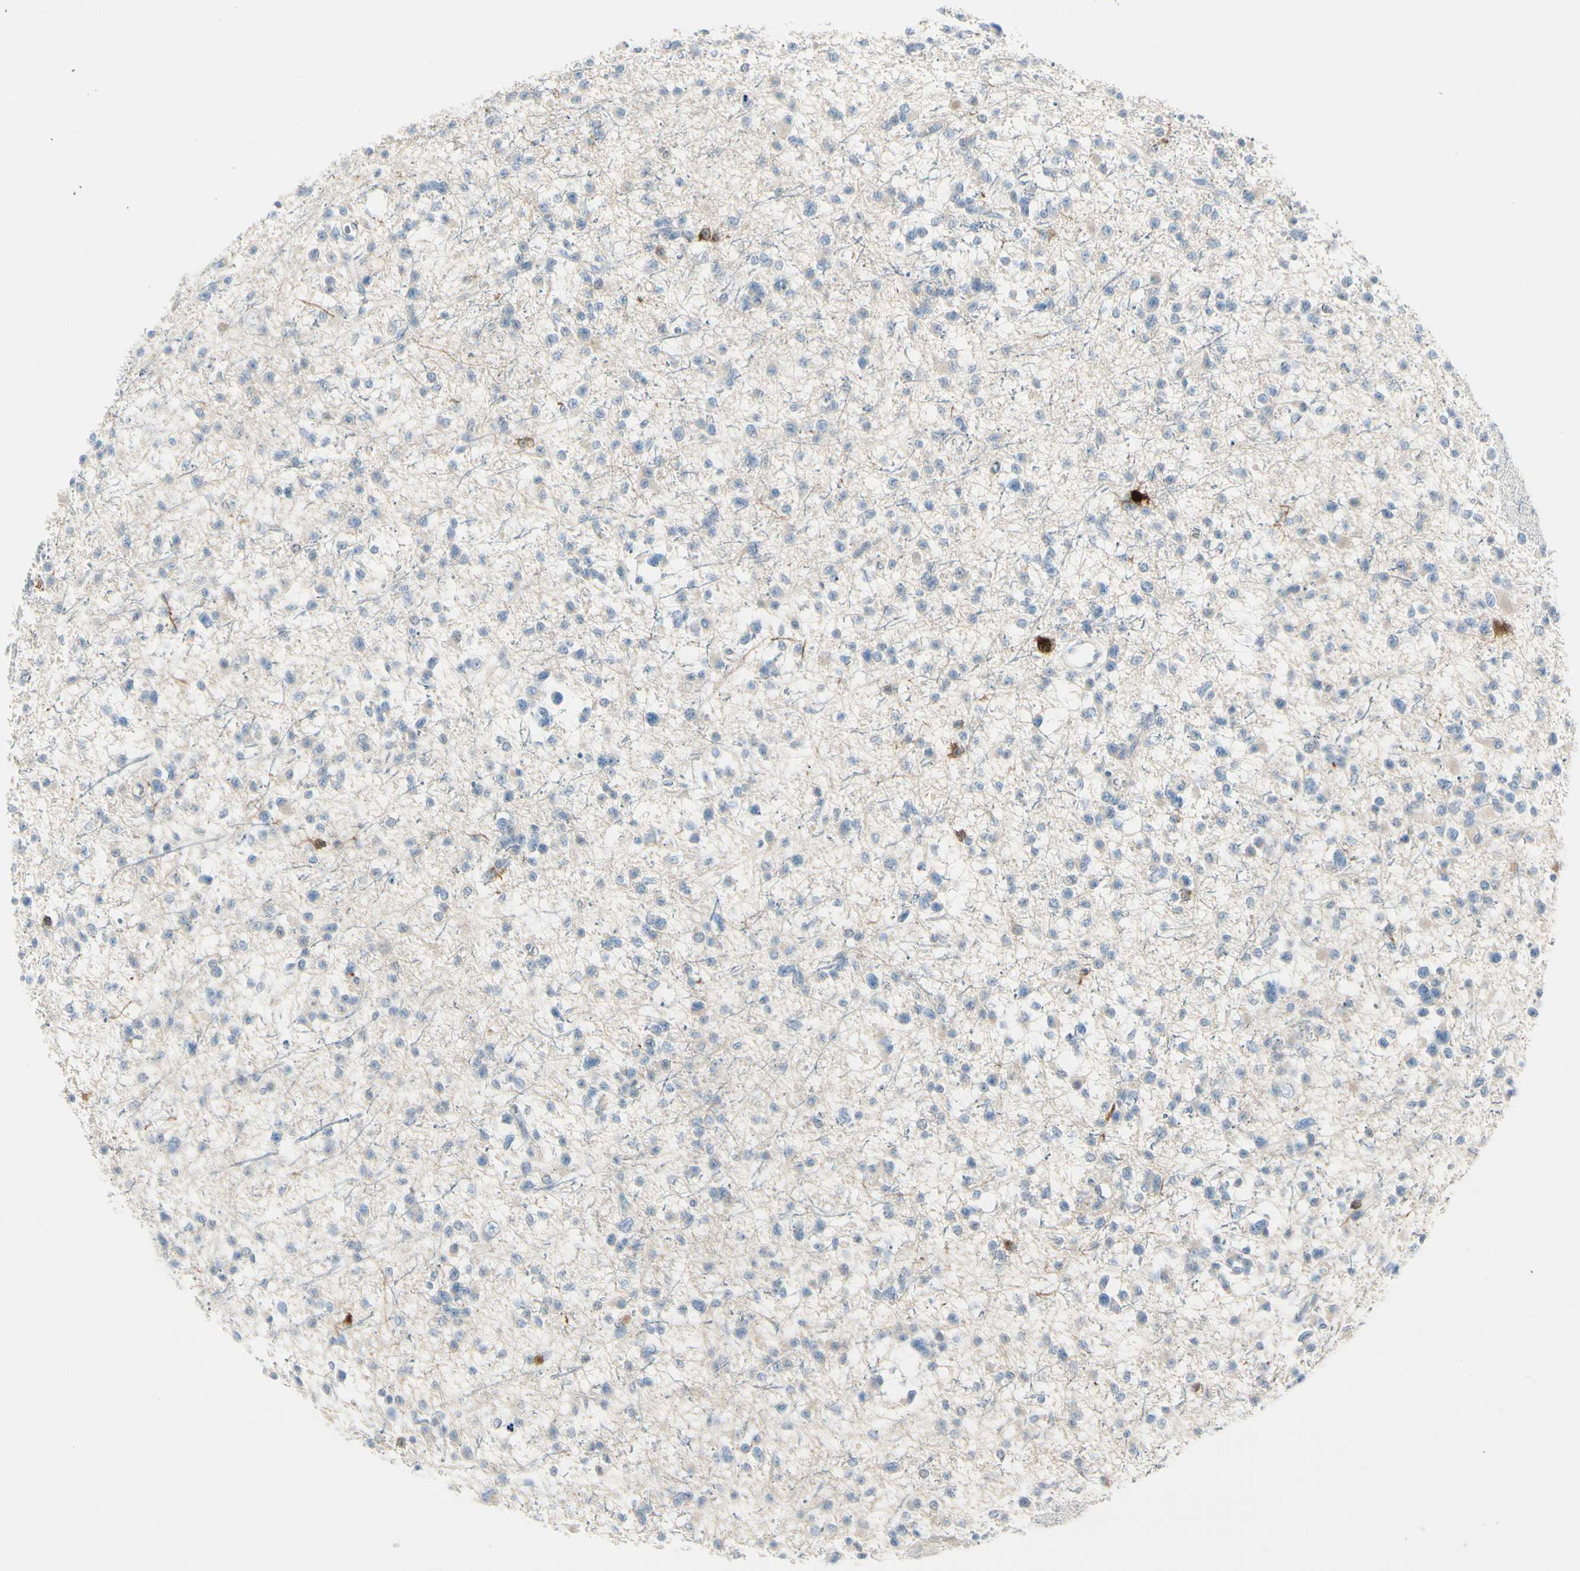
{"staining": {"intensity": "strong", "quantity": "<25%", "location": "cytoplasmic/membranous"}, "tissue": "glioma", "cell_type": "Tumor cells", "image_type": "cancer", "snomed": [{"axis": "morphology", "description": "Glioma, malignant, Low grade"}, {"axis": "topography", "description": "Brain"}], "caption": "Glioma stained for a protein (brown) exhibits strong cytoplasmic/membranous positive positivity in about <25% of tumor cells.", "gene": "TRAF1", "patient": {"sex": "female", "age": 22}}